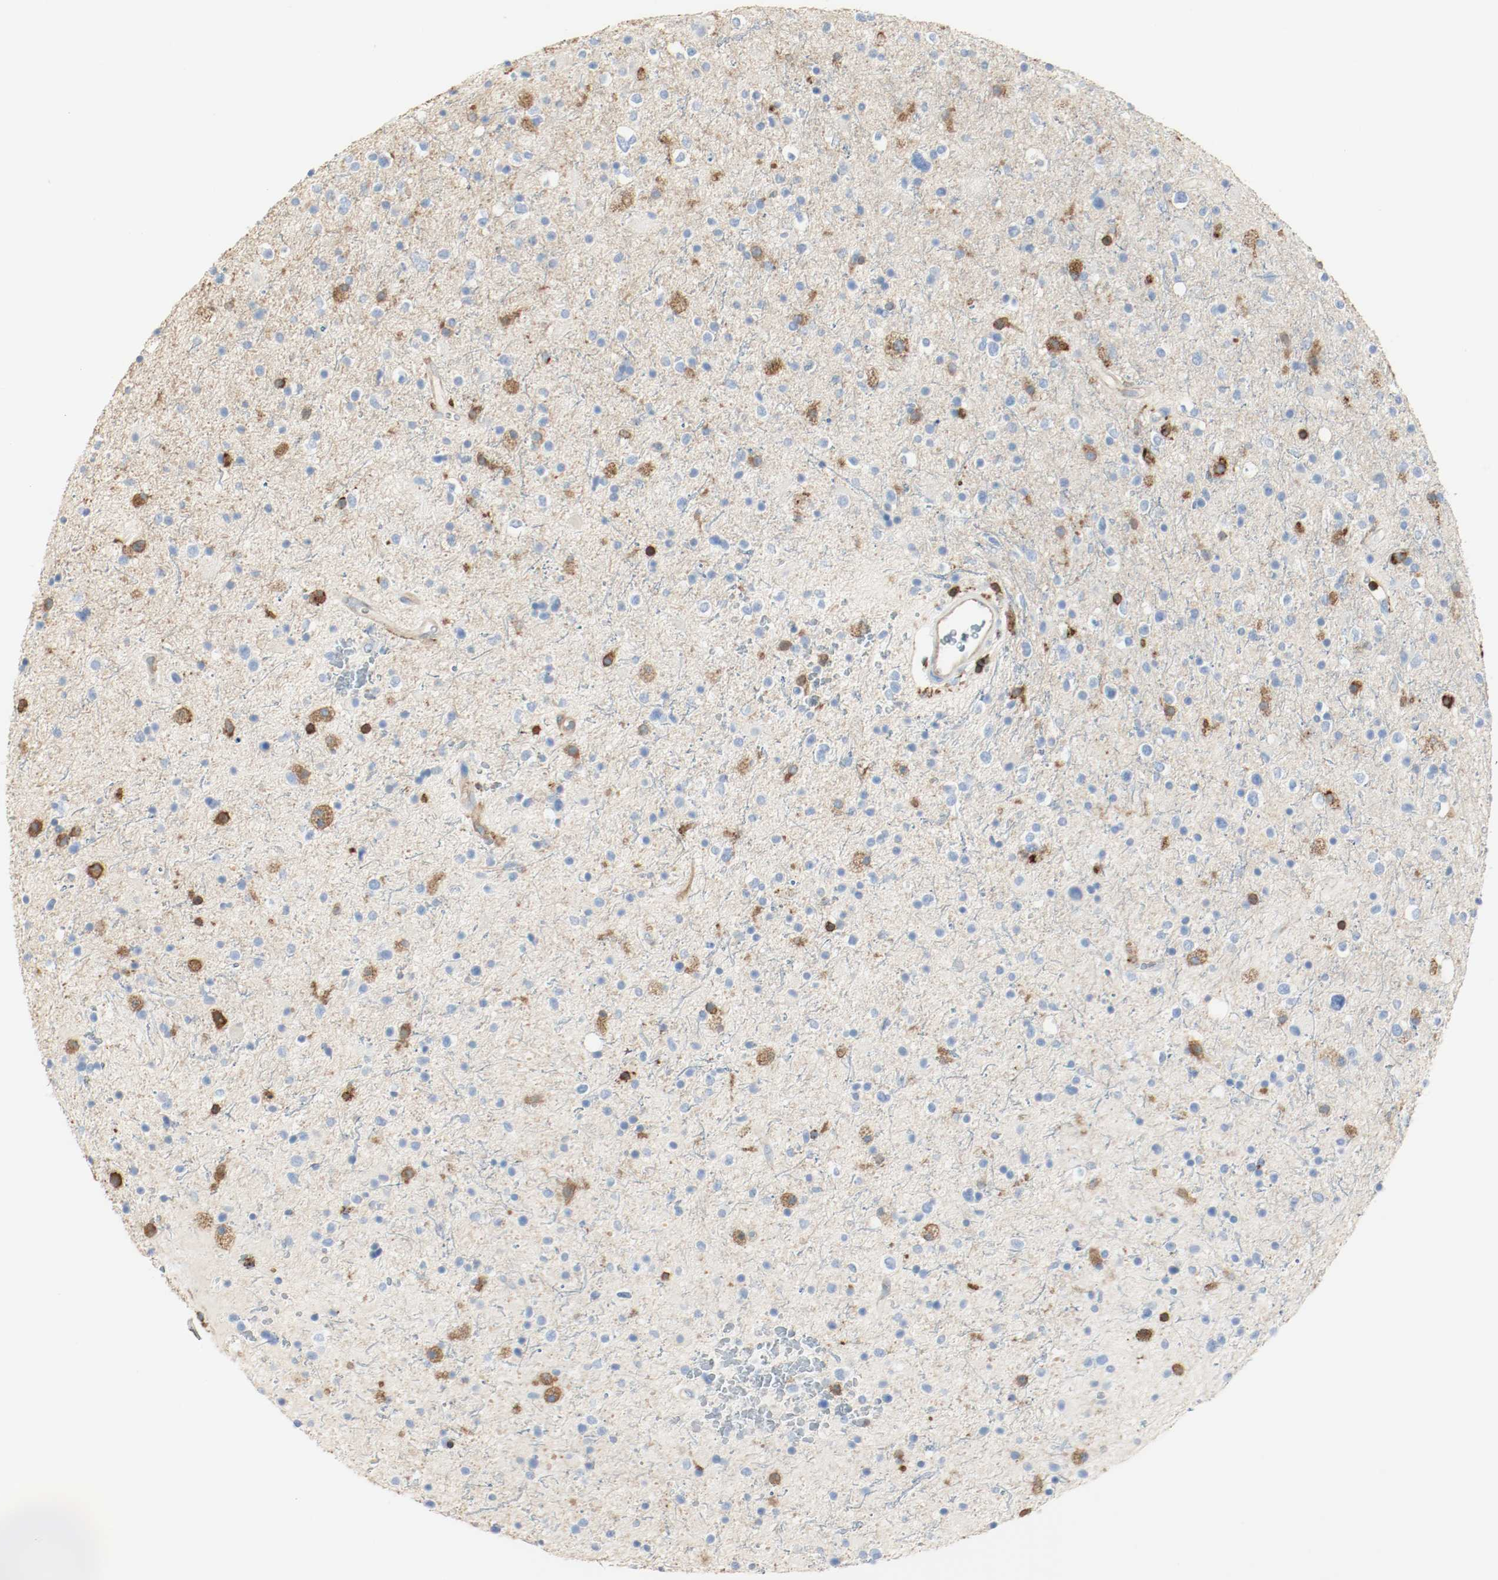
{"staining": {"intensity": "negative", "quantity": "none", "location": "none"}, "tissue": "glioma", "cell_type": "Tumor cells", "image_type": "cancer", "snomed": [{"axis": "morphology", "description": "Glioma, malignant, High grade"}, {"axis": "topography", "description": "Brain"}], "caption": "This is an immunohistochemistry (IHC) micrograph of glioma. There is no expression in tumor cells.", "gene": "ARPC1B", "patient": {"sex": "male", "age": 33}}